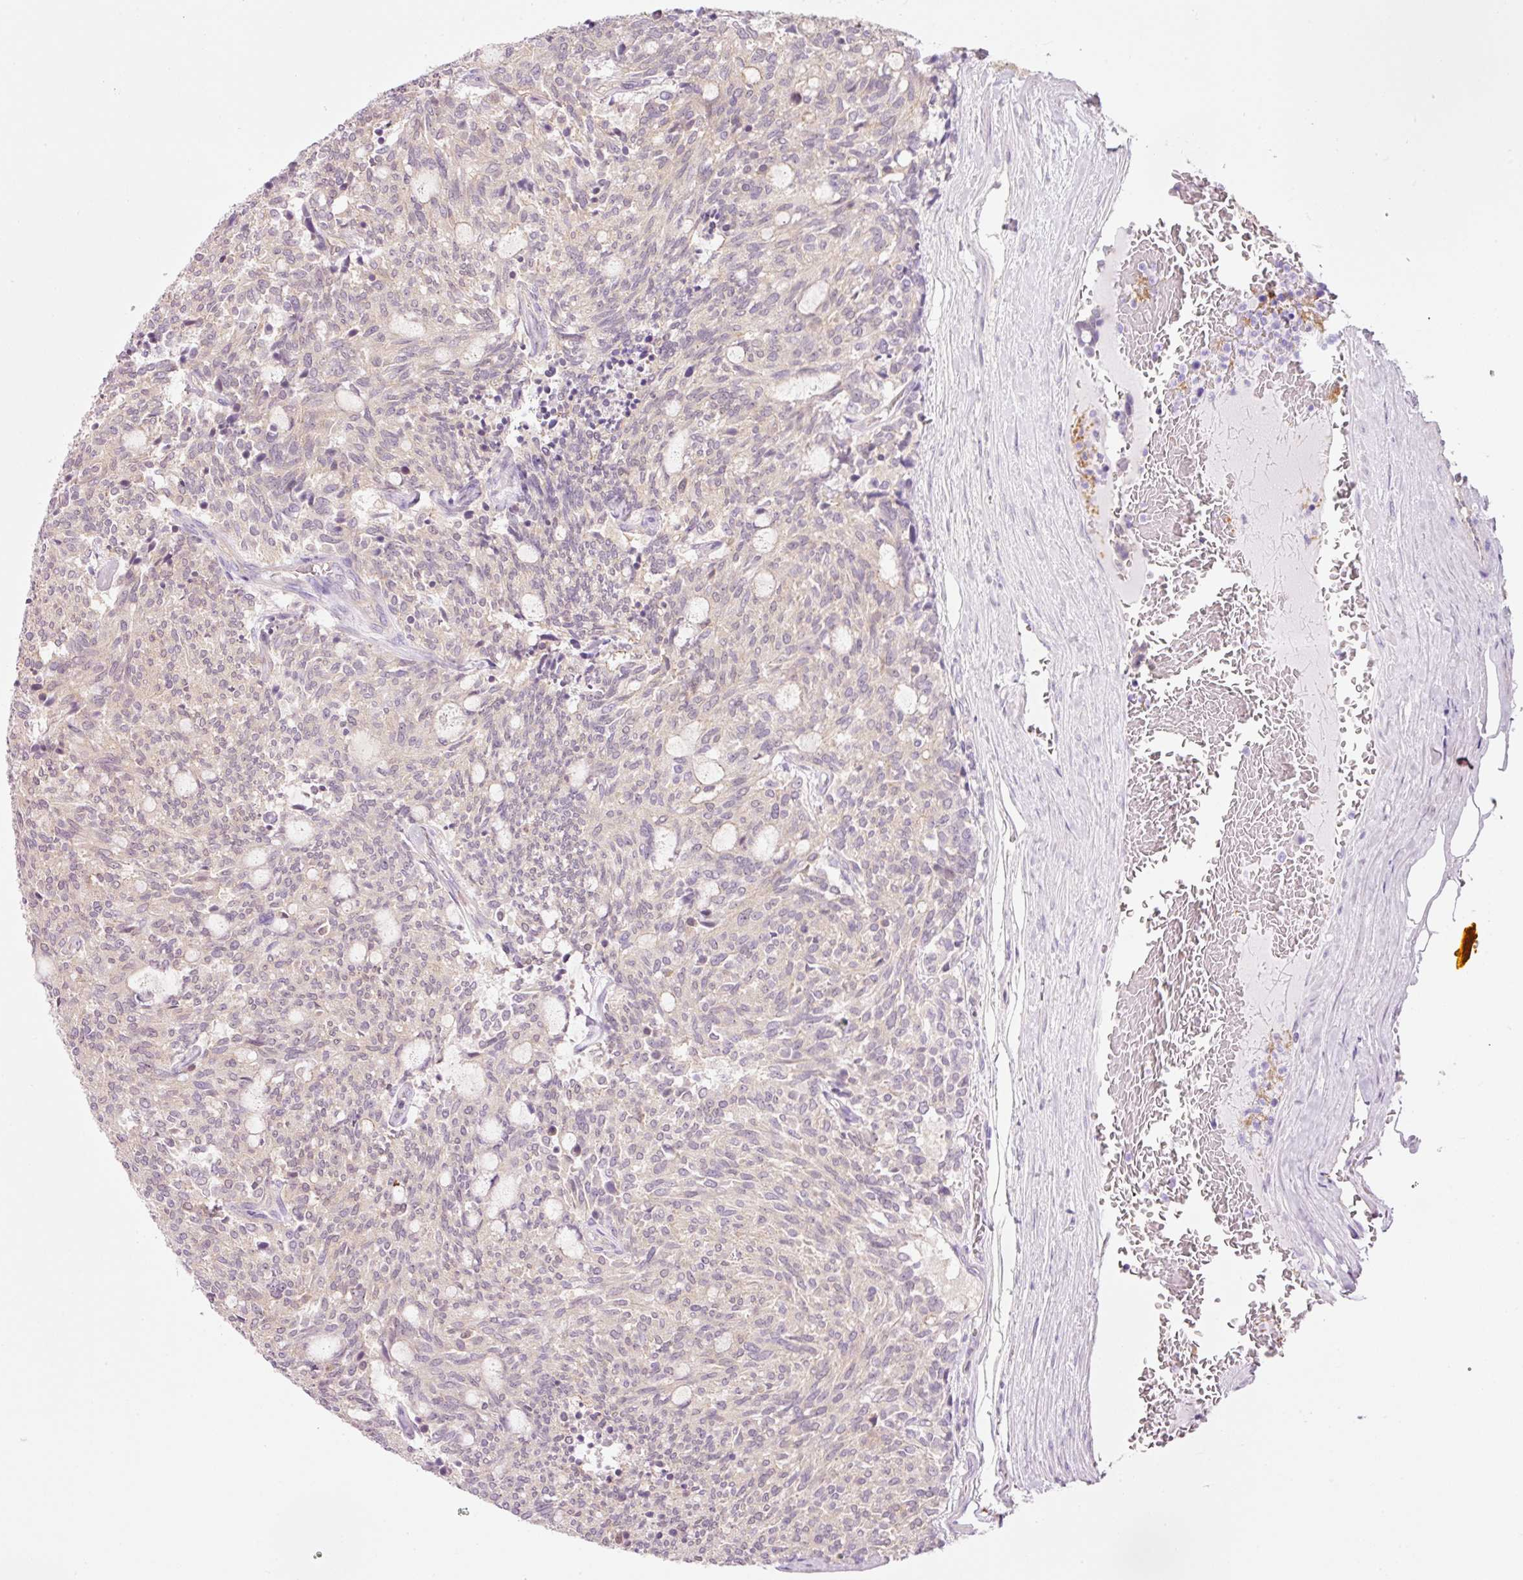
{"staining": {"intensity": "negative", "quantity": "none", "location": "none"}, "tissue": "carcinoid", "cell_type": "Tumor cells", "image_type": "cancer", "snomed": [{"axis": "morphology", "description": "Carcinoid, malignant, NOS"}, {"axis": "topography", "description": "Pancreas"}], "caption": "Immunohistochemical staining of human malignant carcinoid shows no significant staining in tumor cells. The staining was performed using DAB to visualize the protein expression in brown, while the nuclei were stained in blue with hematoxylin (Magnification: 20x).", "gene": "HSPA4L", "patient": {"sex": "female", "age": 54}}